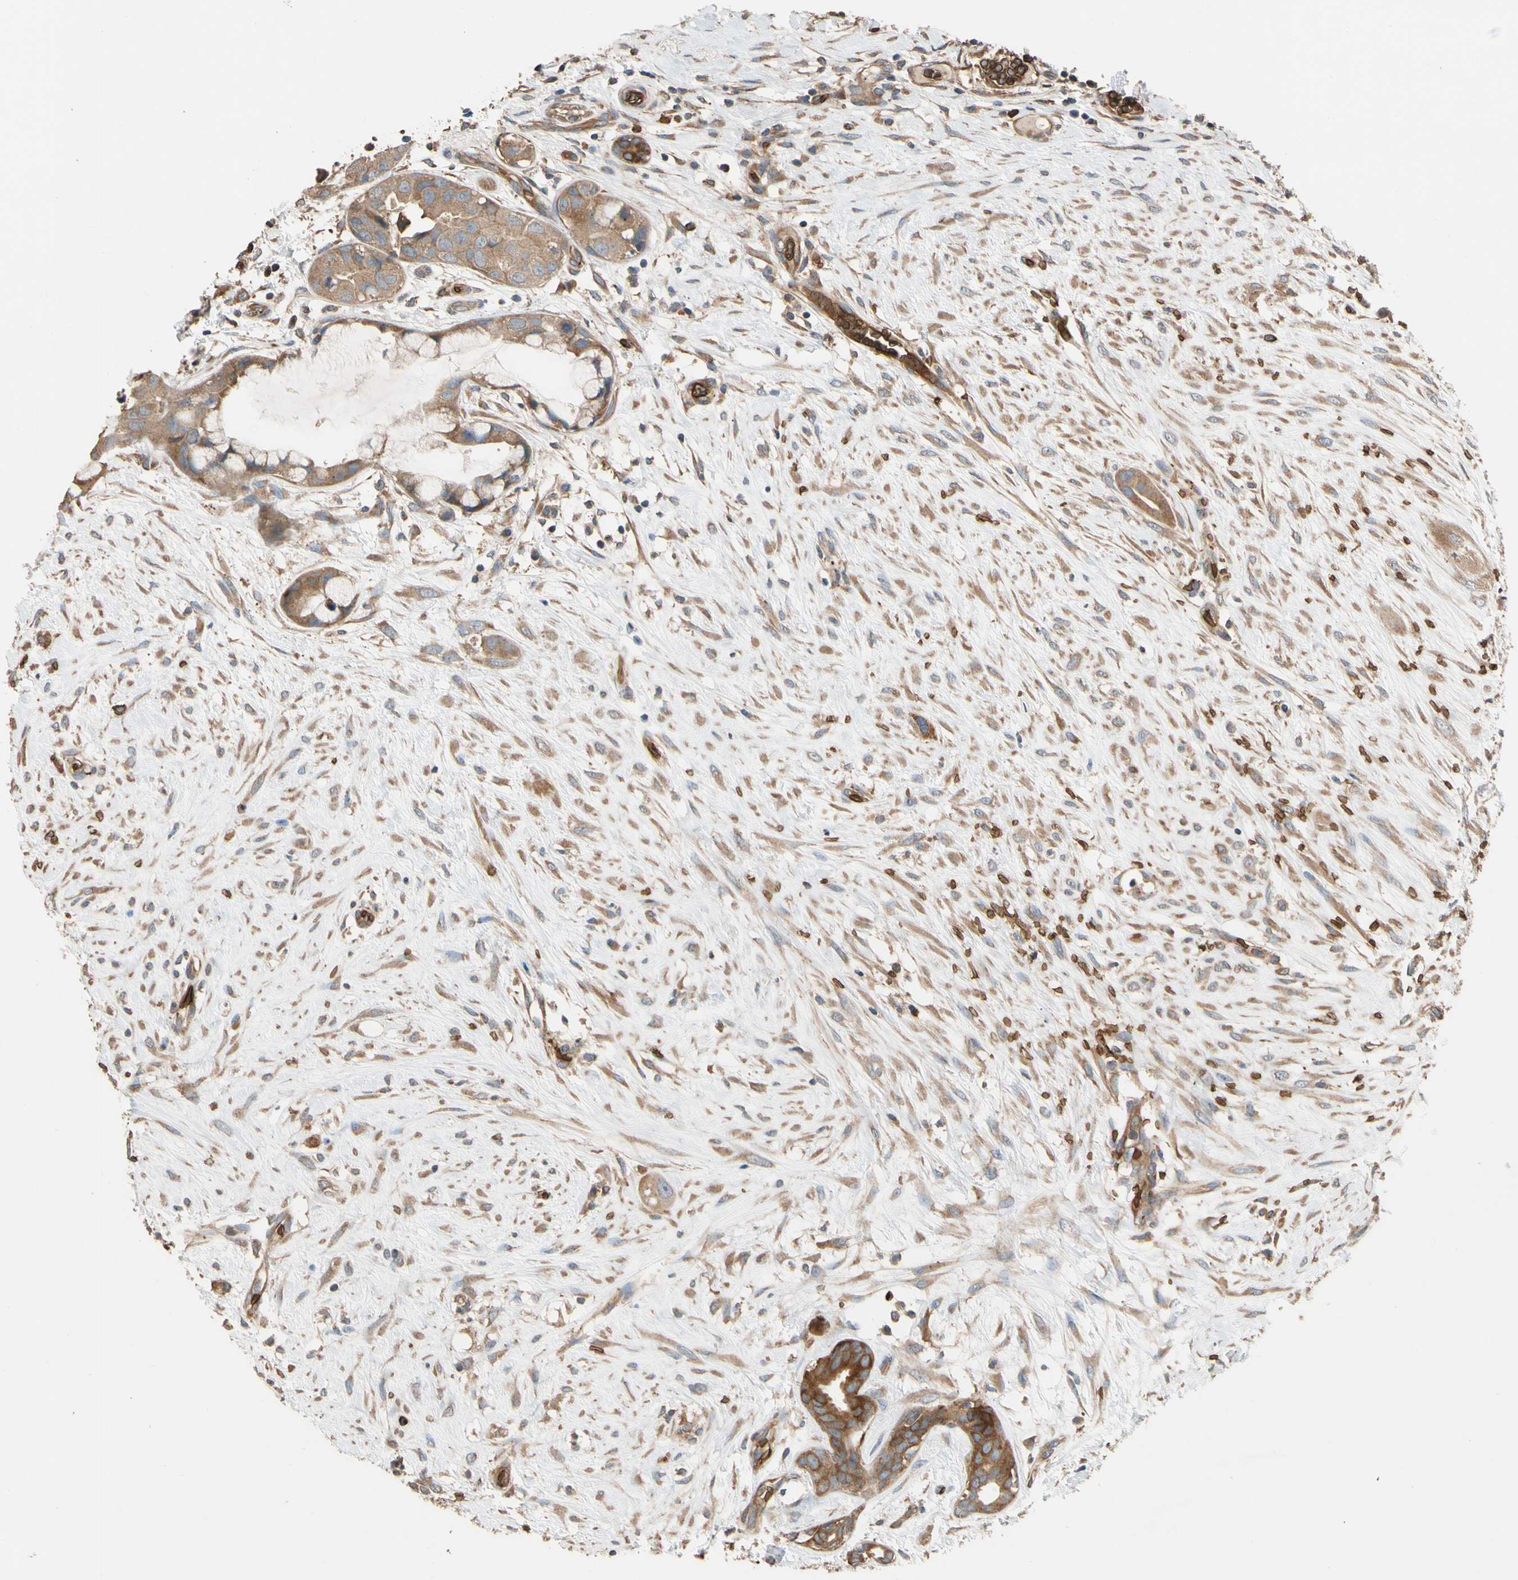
{"staining": {"intensity": "strong", "quantity": ">75%", "location": "cytoplasmic/membranous"}, "tissue": "breast cancer", "cell_type": "Tumor cells", "image_type": "cancer", "snomed": [{"axis": "morphology", "description": "Duct carcinoma"}, {"axis": "topography", "description": "Breast"}], "caption": "Brown immunohistochemical staining in breast infiltrating ductal carcinoma reveals strong cytoplasmic/membranous expression in about >75% of tumor cells.", "gene": "RIOK2", "patient": {"sex": "female", "age": 40}}